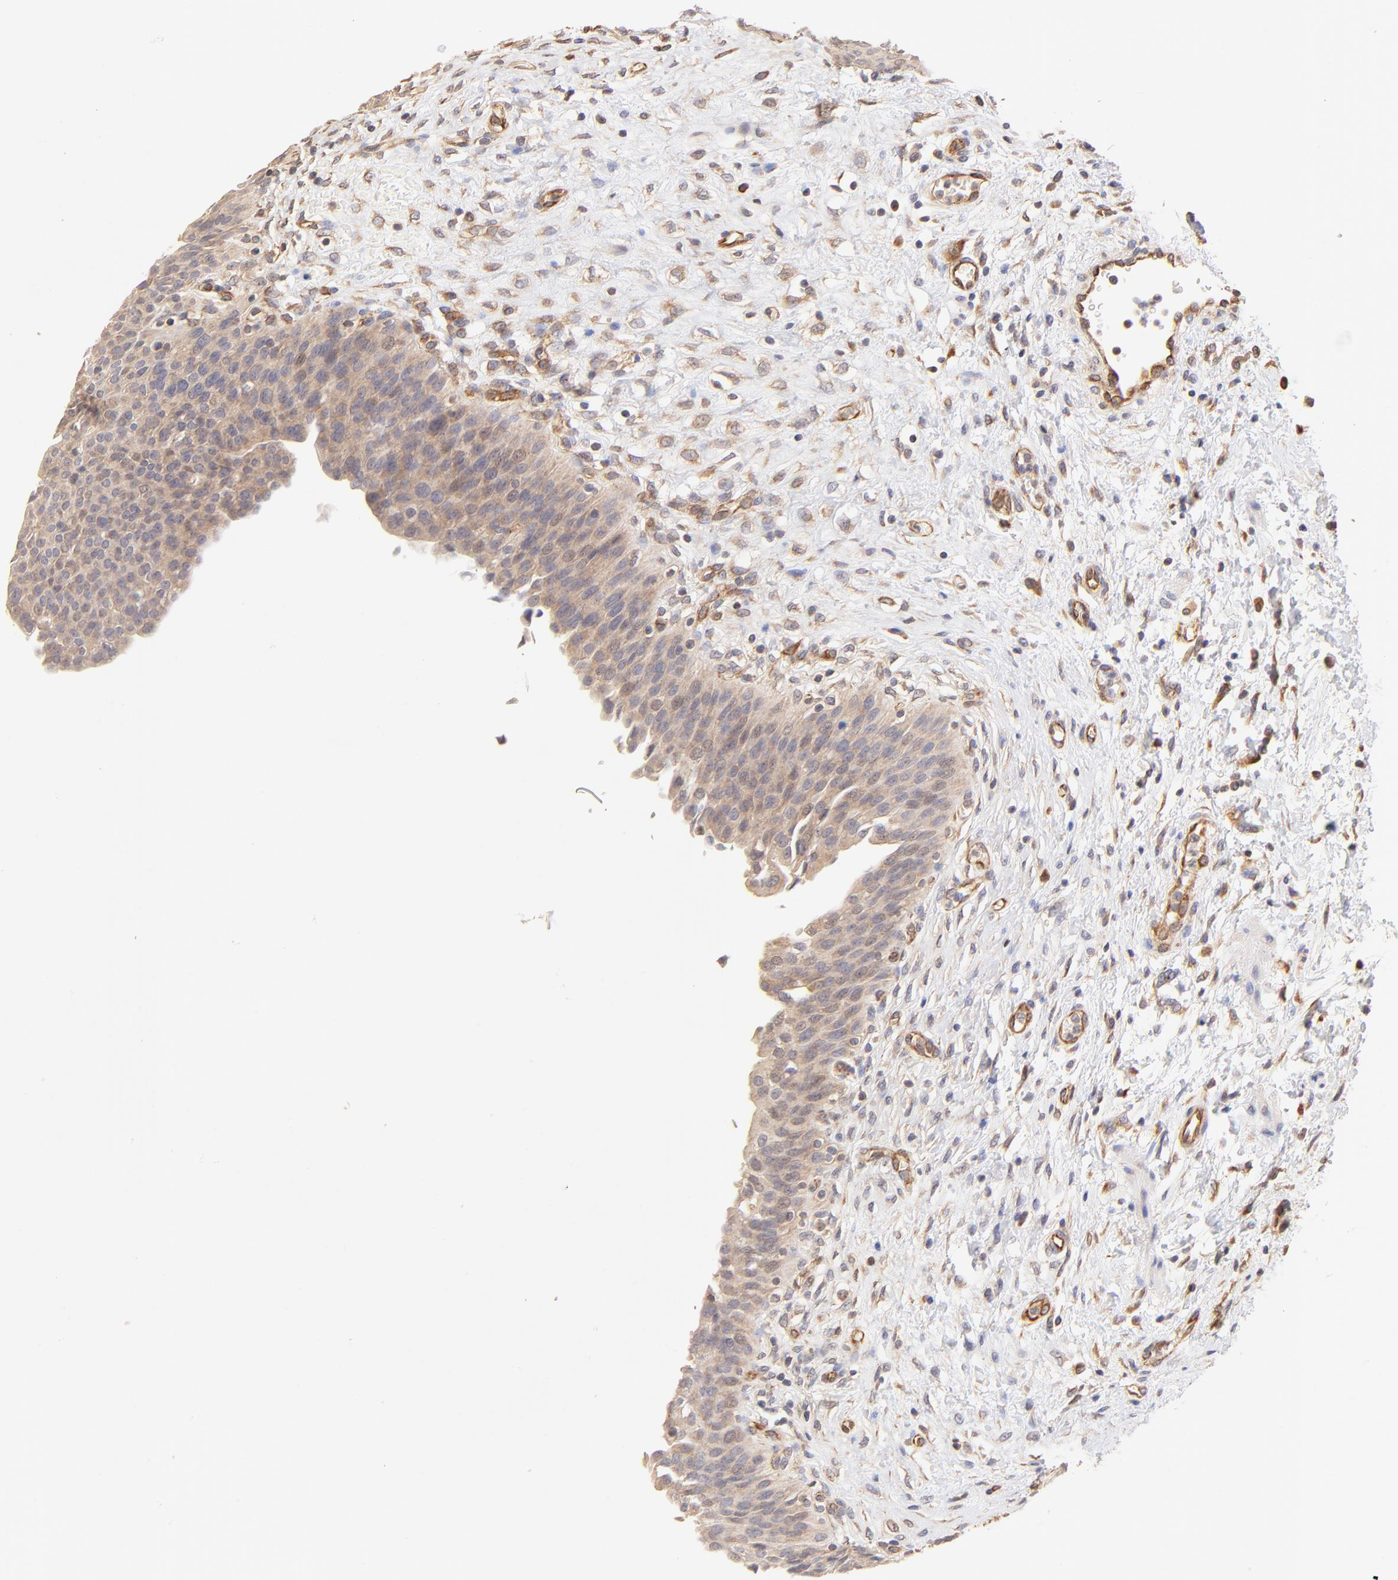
{"staining": {"intensity": "moderate", "quantity": ">75%", "location": "cytoplasmic/membranous"}, "tissue": "urinary bladder", "cell_type": "Urothelial cells", "image_type": "normal", "snomed": [{"axis": "morphology", "description": "Normal tissue, NOS"}, {"axis": "morphology", "description": "Dysplasia, NOS"}, {"axis": "topography", "description": "Urinary bladder"}], "caption": "Protein analysis of unremarkable urinary bladder exhibits moderate cytoplasmic/membranous positivity in about >75% of urothelial cells.", "gene": "TNFAIP3", "patient": {"sex": "male", "age": 35}}